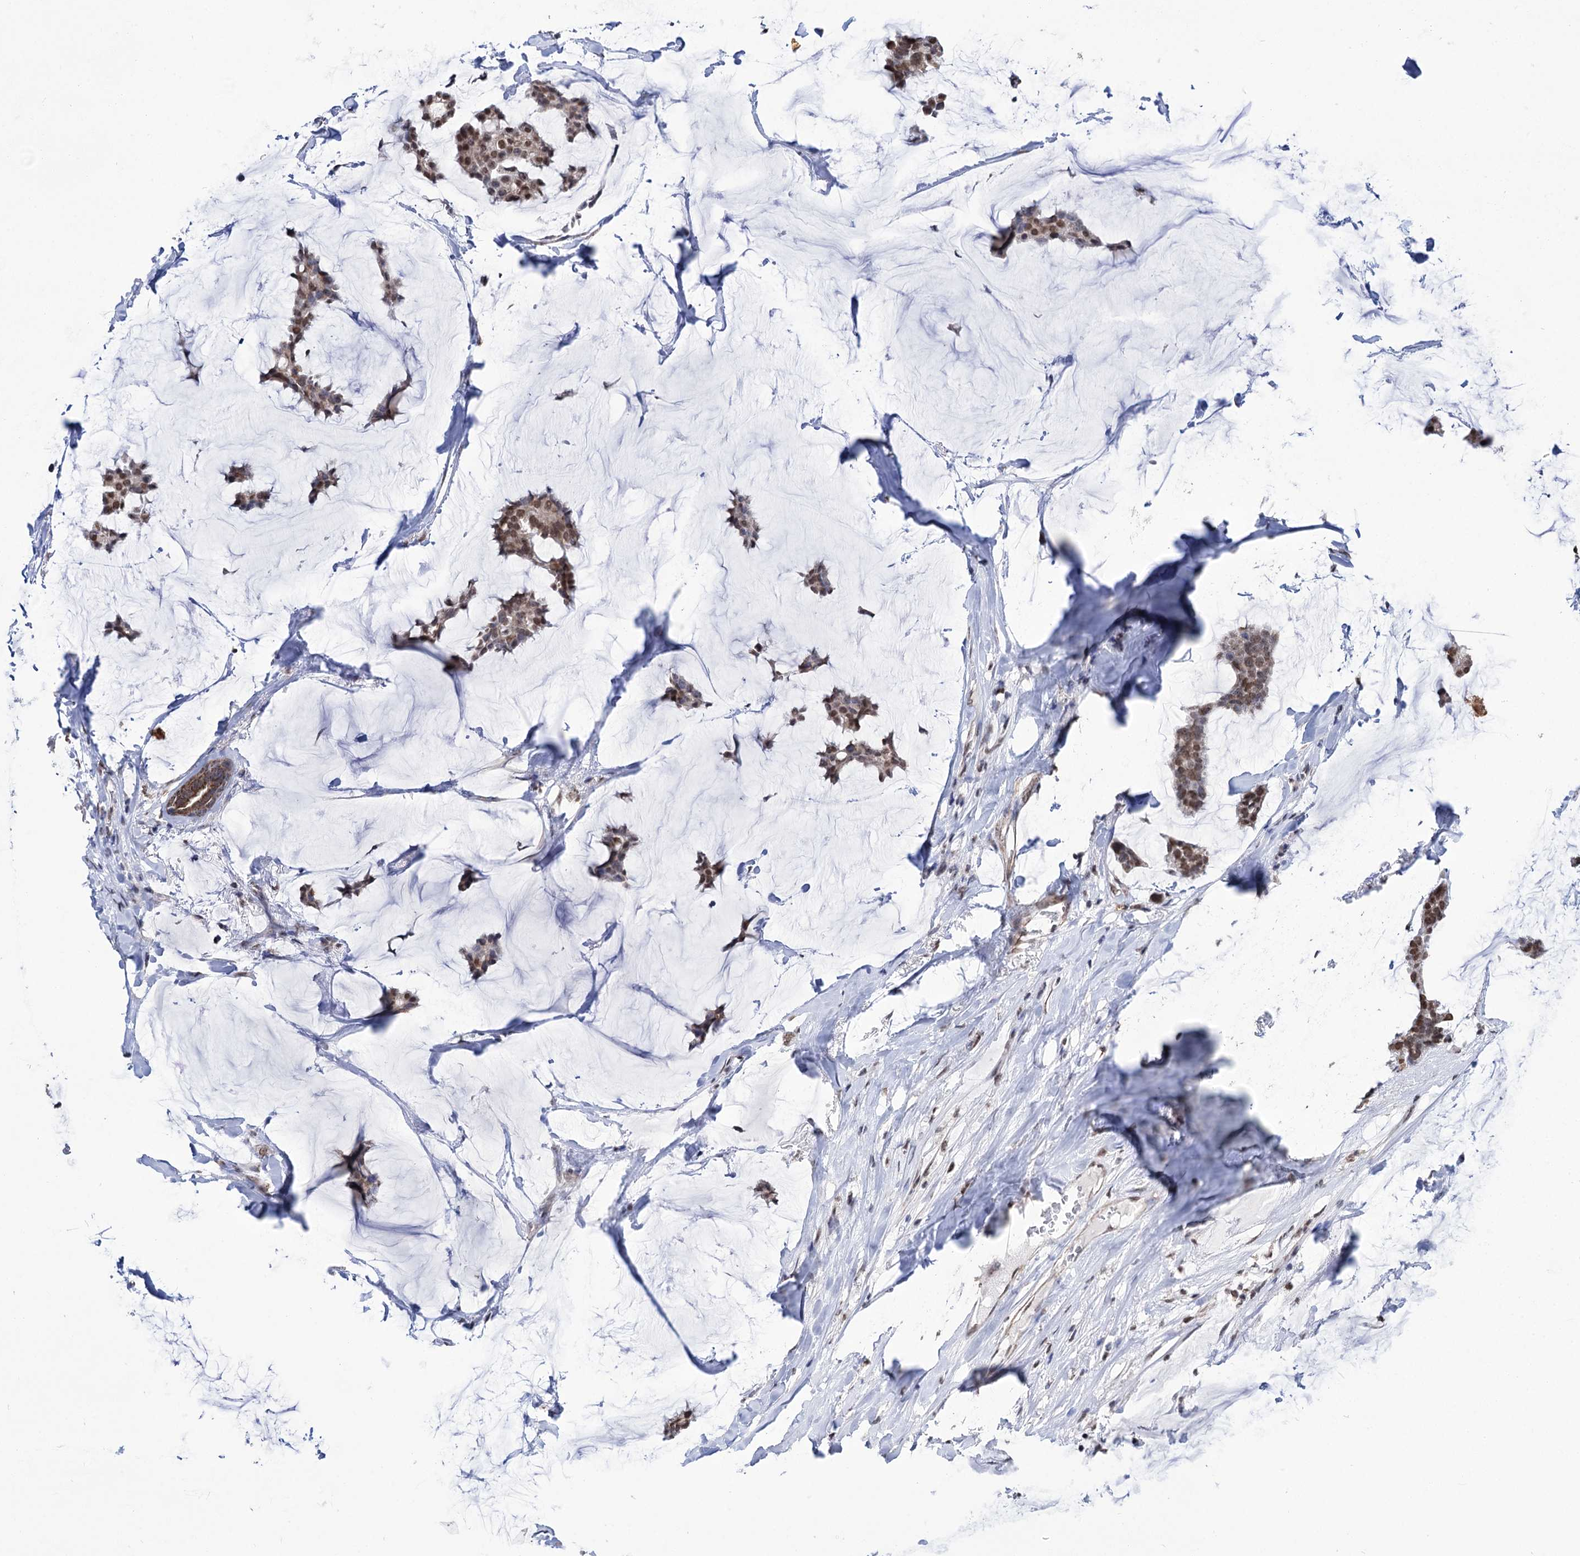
{"staining": {"intensity": "moderate", "quantity": "25%-75%", "location": "nuclear"}, "tissue": "breast cancer", "cell_type": "Tumor cells", "image_type": "cancer", "snomed": [{"axis": "morphology", "description": "Duct carcinoma"}, {"axis": "topography", "description": "Breast"}], "caption": "Protein expression analysis of breast infiltrating ductal carcinoma displays moderate nuclear positivity in approximately 25%-75% of tumor cells.", "gene": "ABHD10", "patient": {"sex": "female", "age": 93}}